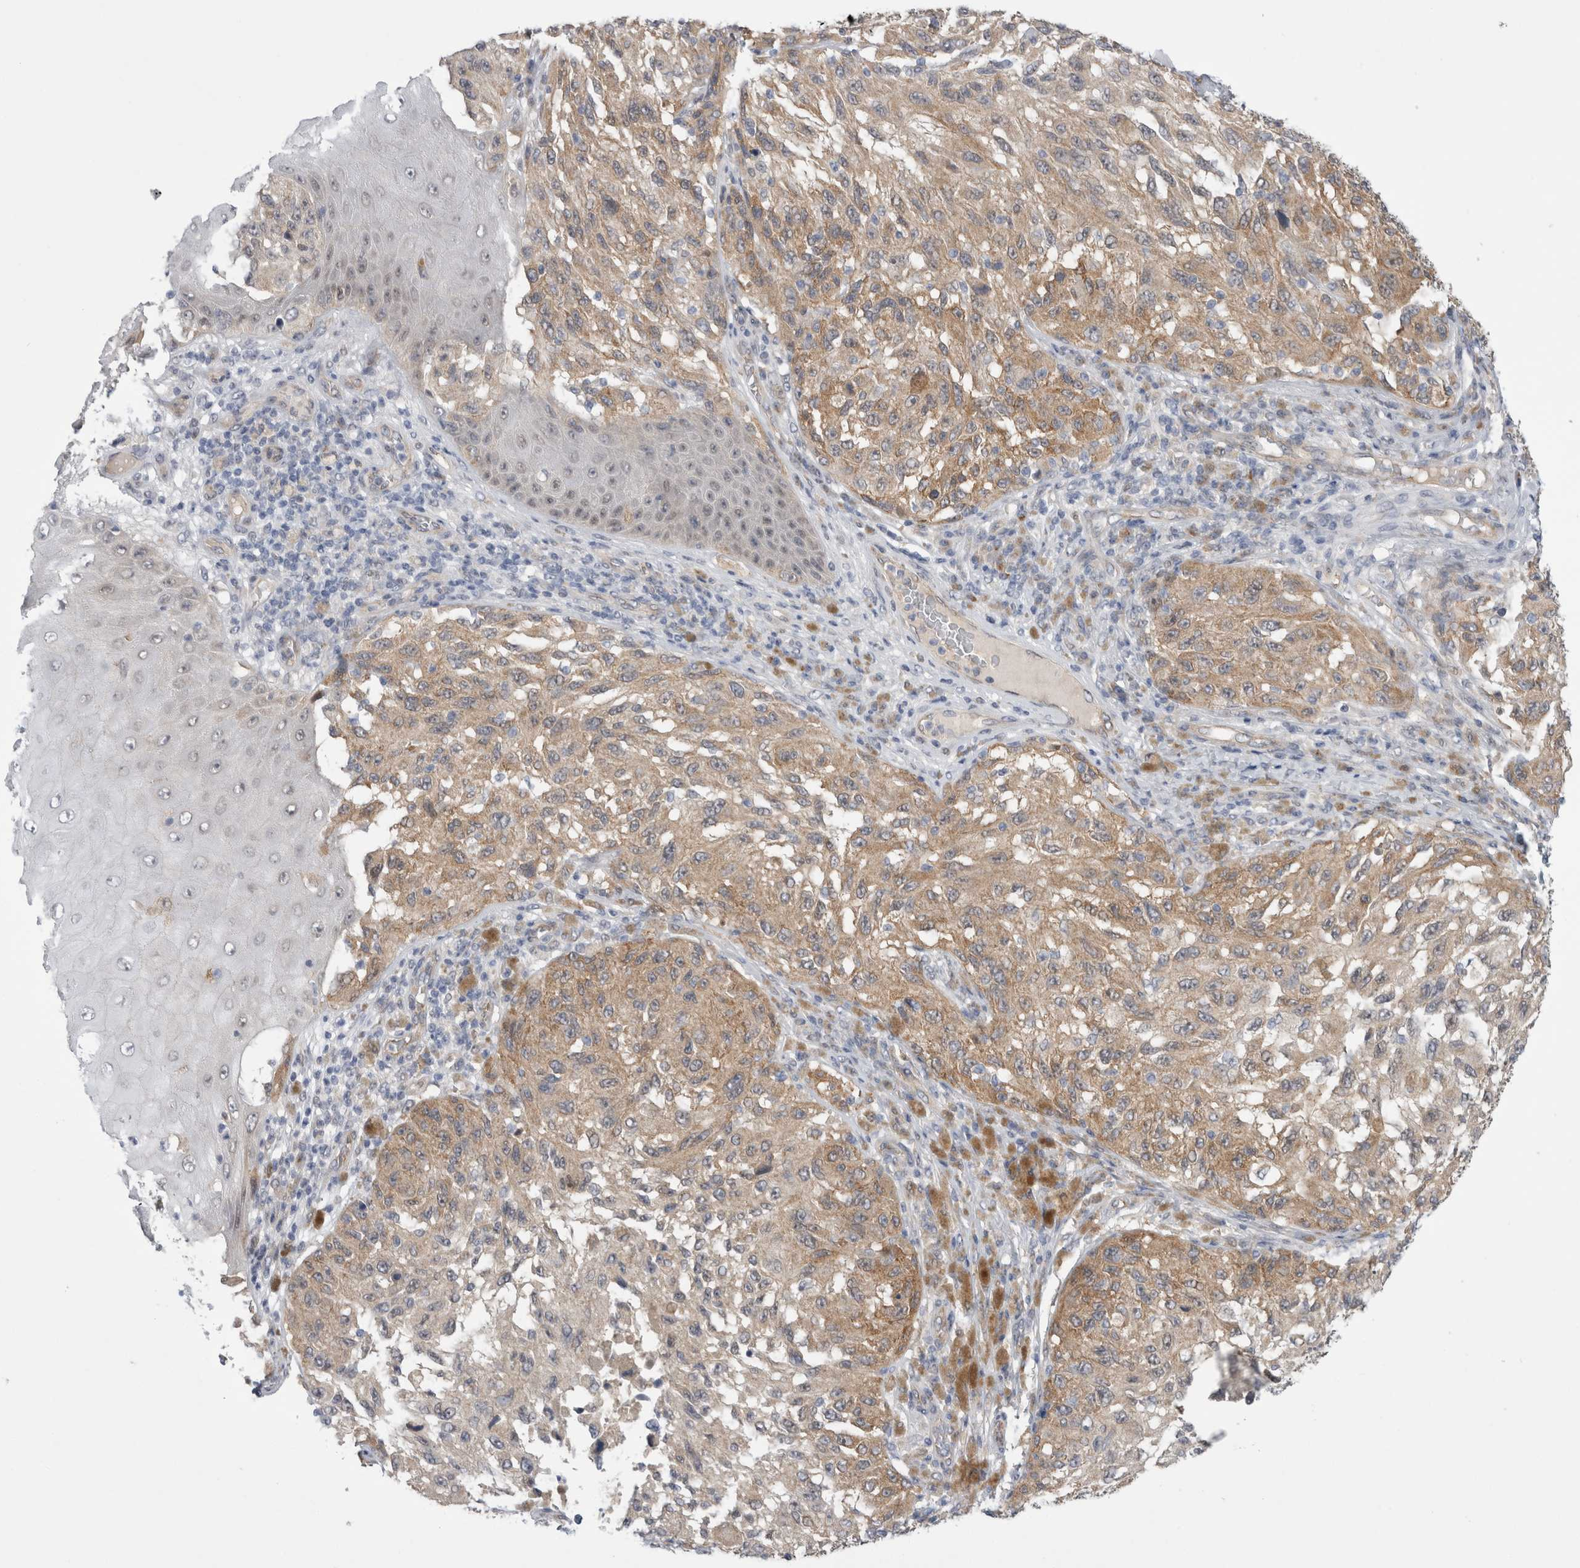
{"staining": {"intensity": "moderate", "quantity": ">75%", "location": "cytoplasmic/membranous"}, "tissue": "melanoma", "cell_type": "Tumor cells", "image_type": "cancer", "snomed": [{"axis": "morphology", "description": "Malignant melanoma, NOS"}, {"axis": "topography", "description": "Skin"}], "caption": "Human malignant melanoma stained for a protein (brown) demonstrates moderate cytoplasmic/membranous positive staining in about >75% of tumor cells.", "gene": "TAFA5", "patient": {"sex": "female", "age": 73}}